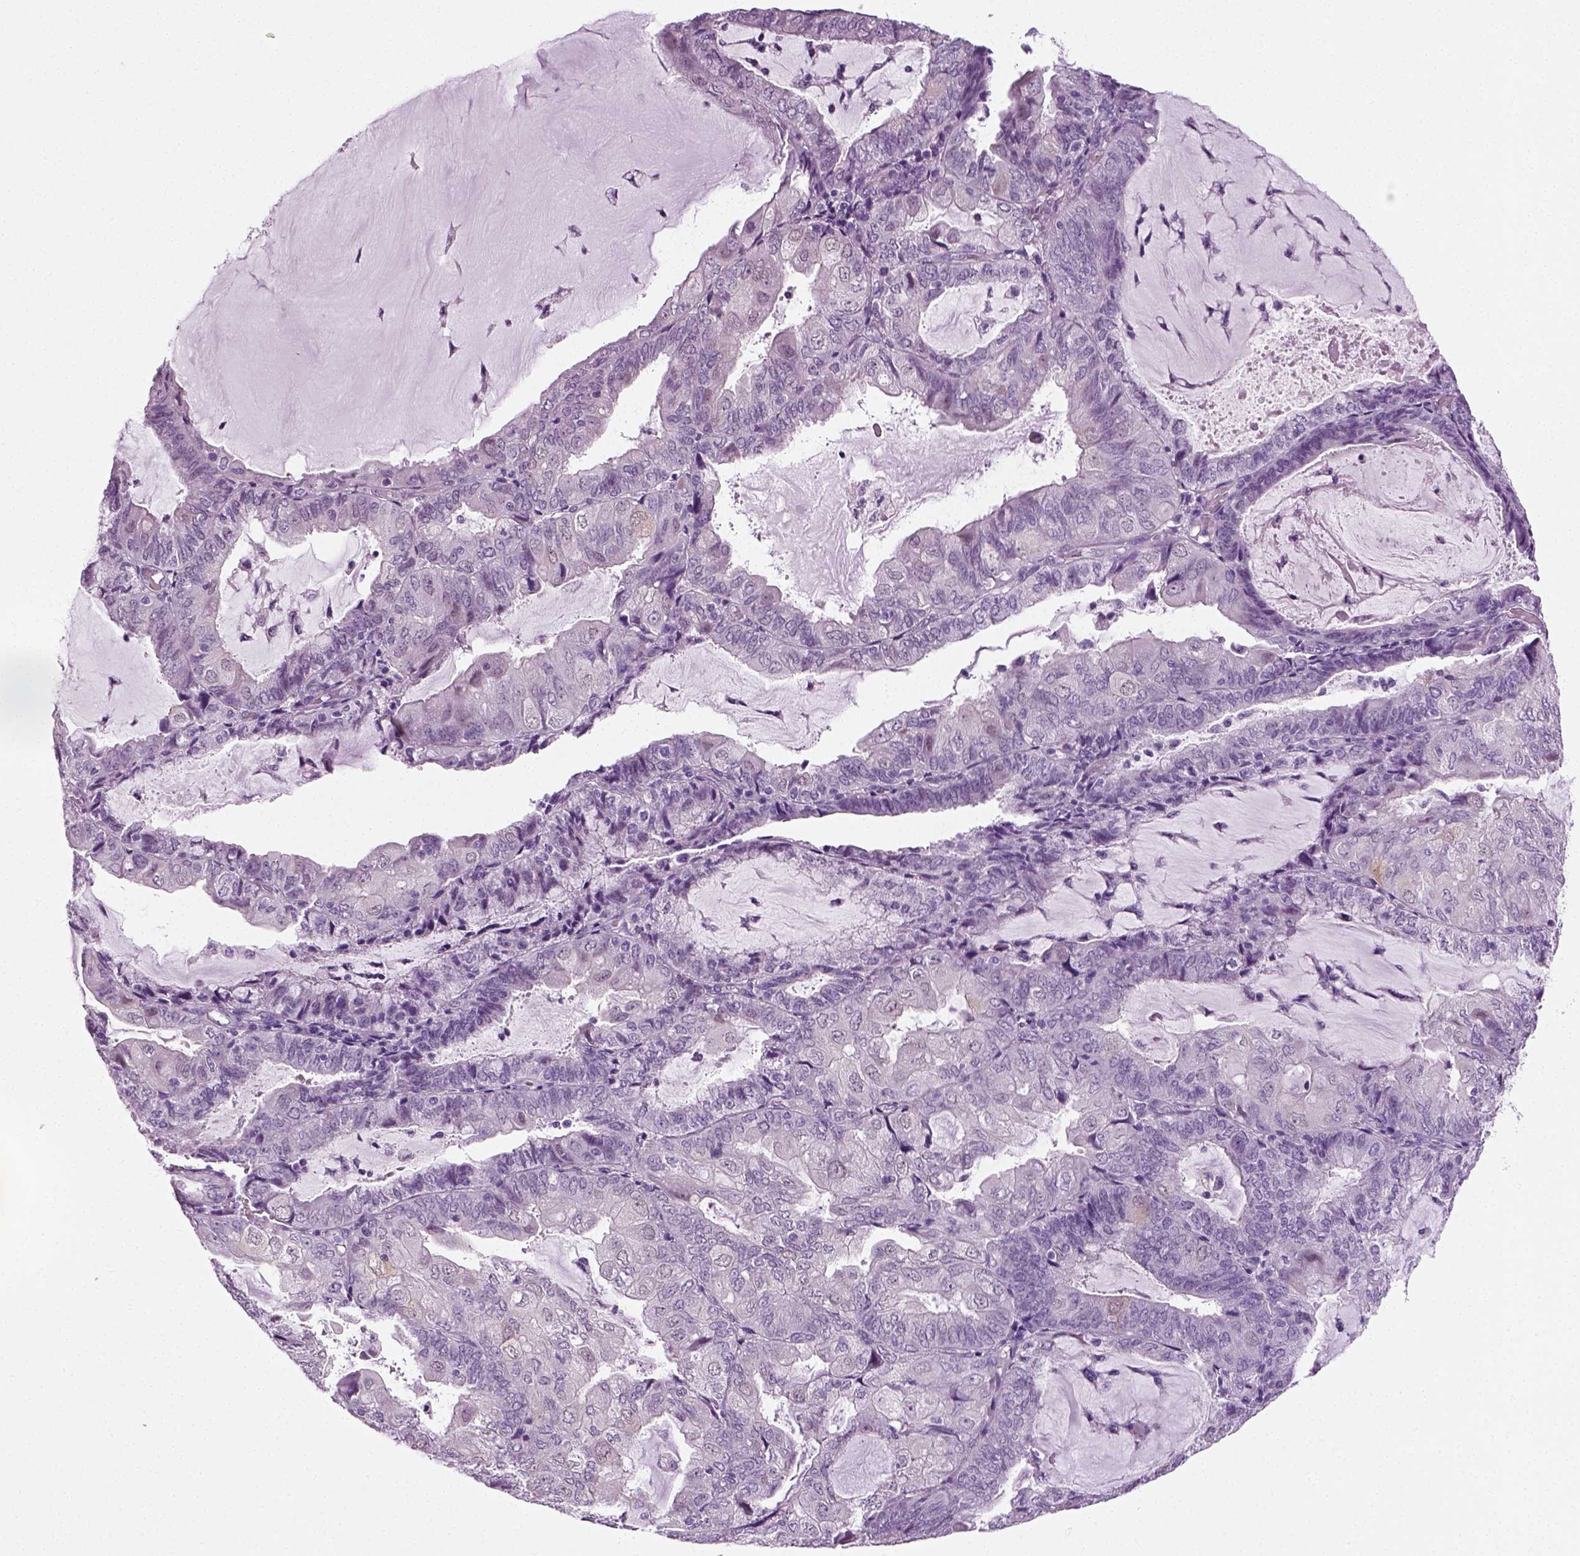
{"staining": {"intensity": "negative", "quantity": "none", "location": "none"}, "tissue": "endometrial cancer", "cell_type": "Tumor cells", "image_type": "cancer", "snomed": [{"axis": "morphology", "description": "Adenocarcinoma, NOS"}, {"axis": "topography", "description": "Endometrium"}], "caption": "This is an IHC image of human endometrial adenocarcinoma. There is no positivity in tumor cells.", "gene": "SPATA31E1", "patient": {"sex": "female", "age": 81}}